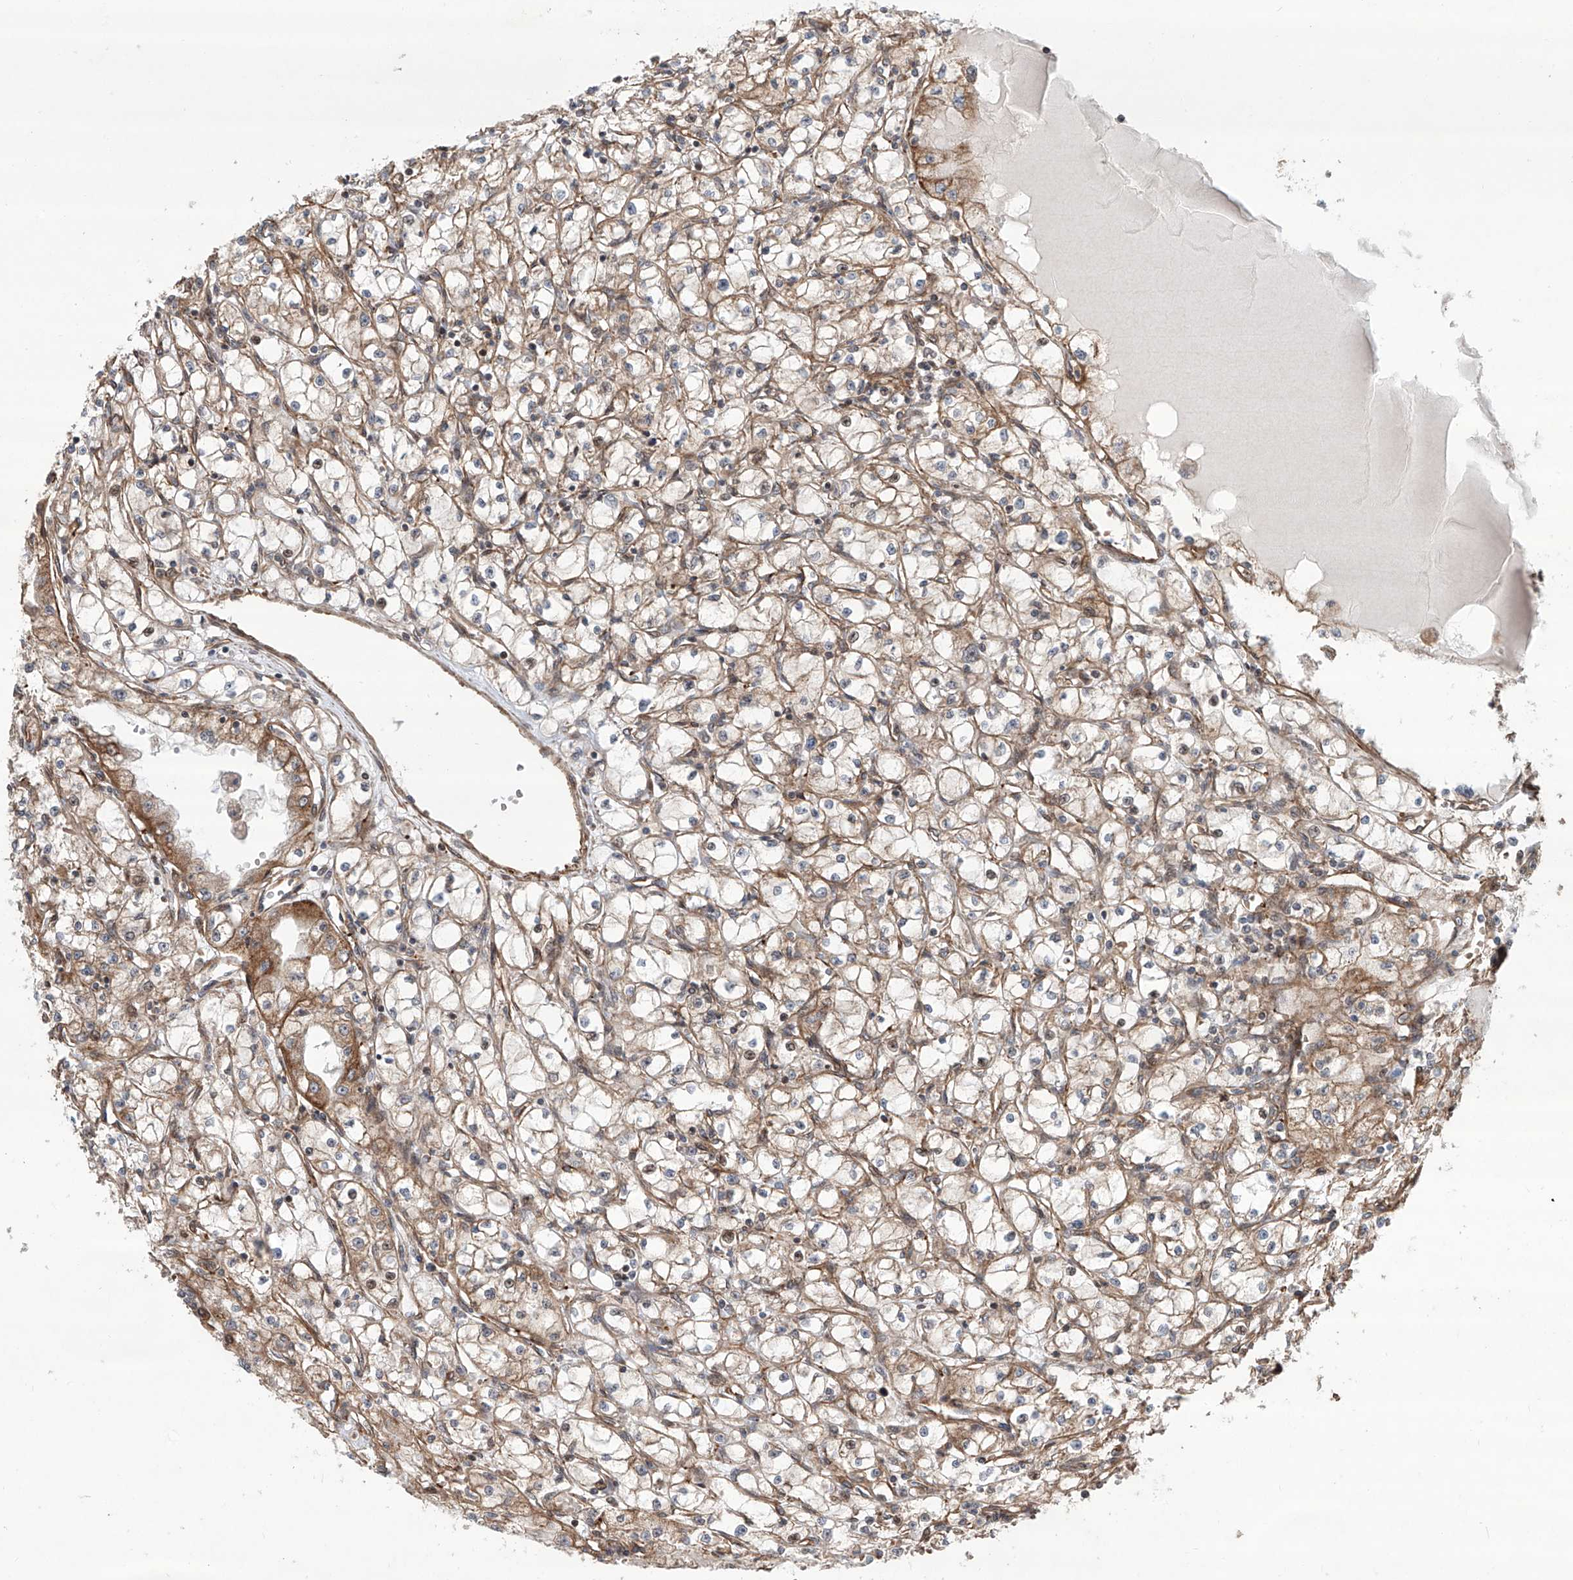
{"staining": {"intensity": "moderate", "quantity": "25%-75%", "location": "cytoplasmic/membranous"}, "tissue": "renal cancer", "cell_type": "Tumor cells", "image_type": "cancer", "snomed": [{"axis": "morphology", "description": "Adenocarcinoma, NOS"}, {"axis": "topography", "description": "Kidney"}], "caption": "The image displays immunohistochemical staining of renal cancer (adenocarcinoma). There is moderate cytoplasmic/membranous positivity is present in approximately 25%-75% of tumor cells.", "gene": "APAF1", "patient": {"sex": "male", "age": 56}}